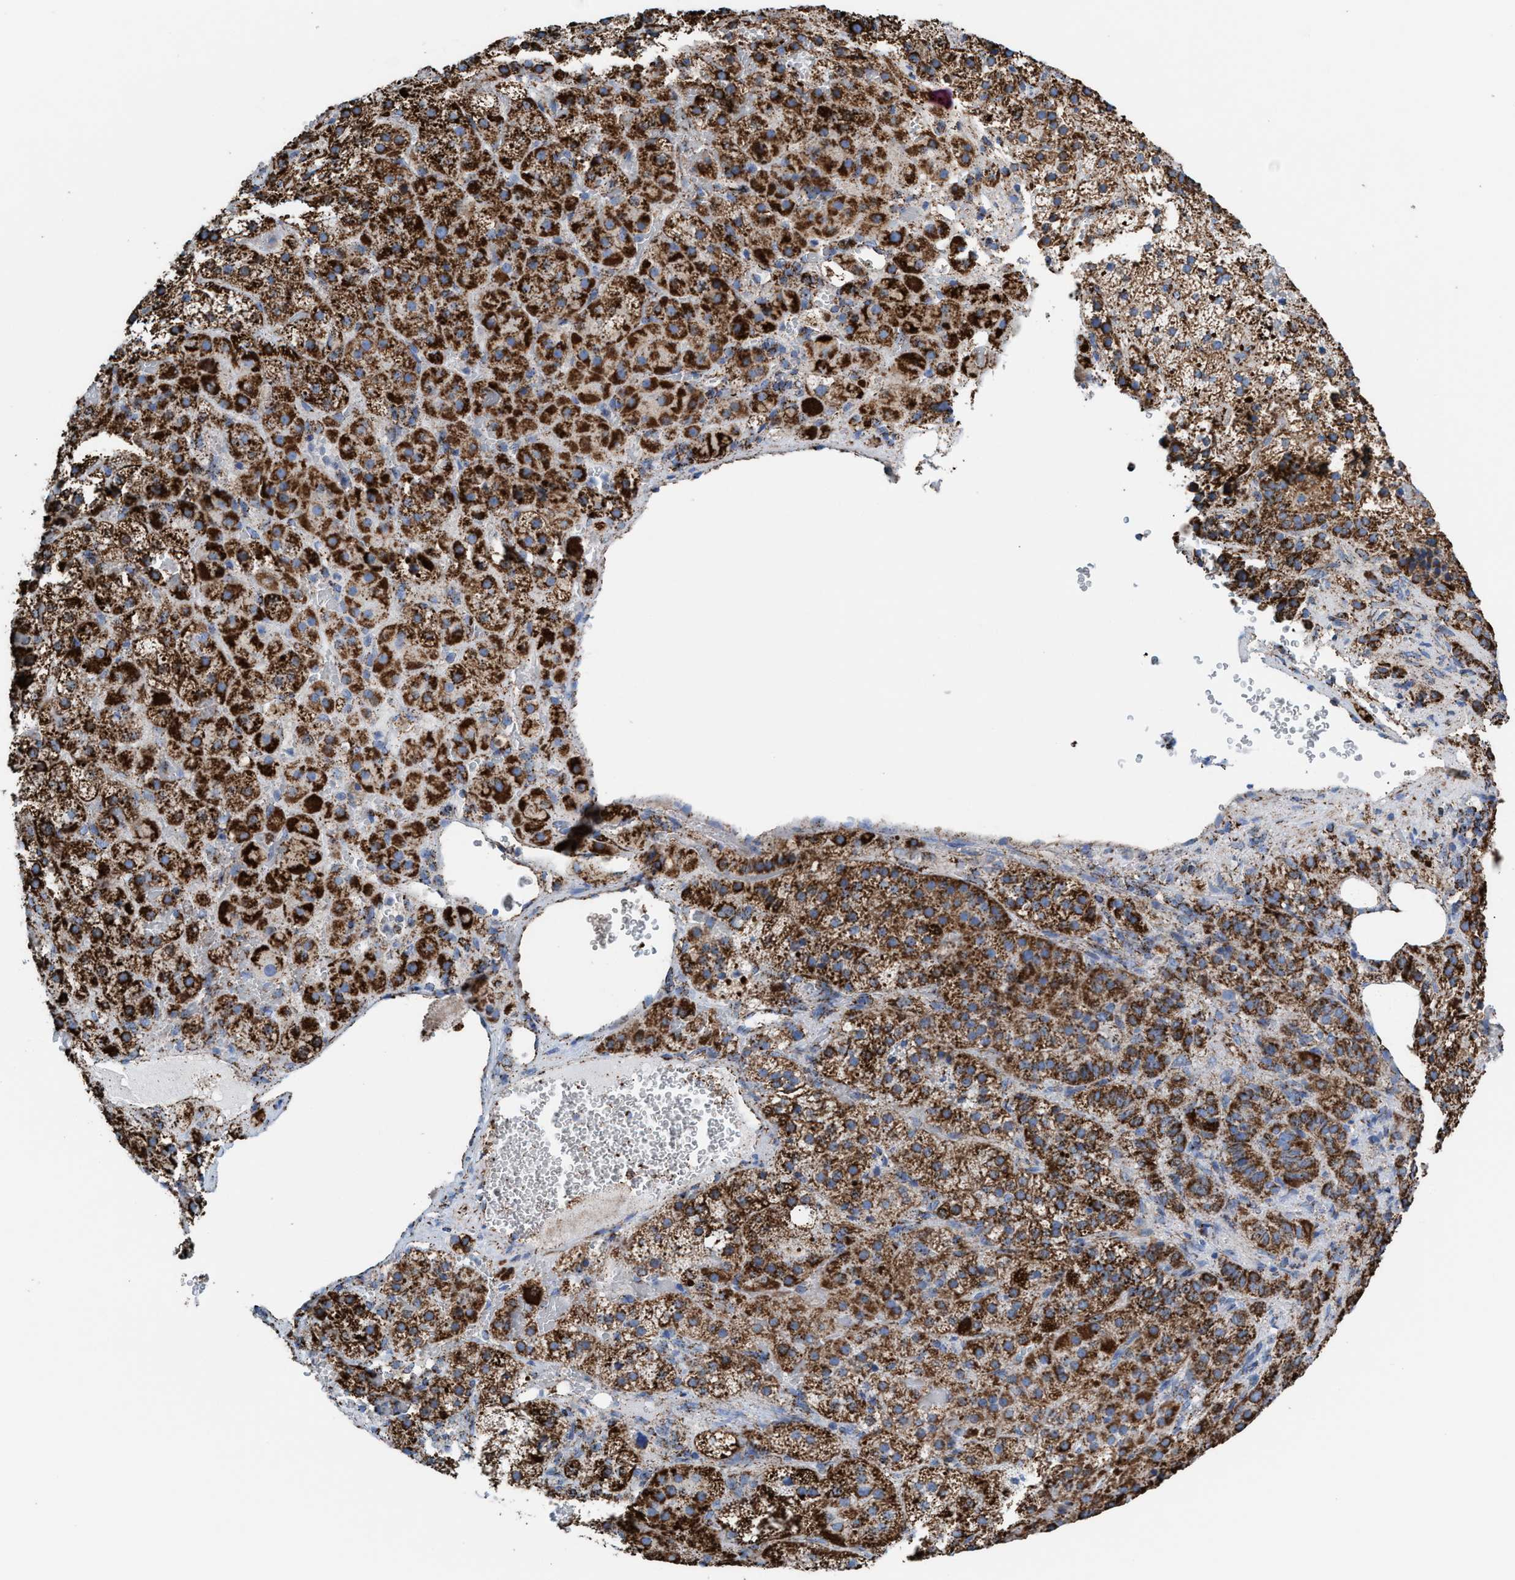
{"staining": {"intensity": "strong", "quantity": ">75%", "location": "cytoplasmic/membranous"}, "tissue": "adrenal gland", "cell_type": "Glandular cells", "image_type": "normal", "snomed": [{"axis": "morphology", "description": "Normal tissue, NOS"}, {"axis": "topography", "description": "Adrenal gland"}], "caption": "This micrograph demonstrates normal adrenal gland stained with immunohistochemistry to label a protein in brown. The cytoplasmic/membranous of glandular cells show strong positivity for the protein. Nuclei are counter-stained blue.", "gene": "ECHS1", "patient": {"sex": "female", "age": 59}}